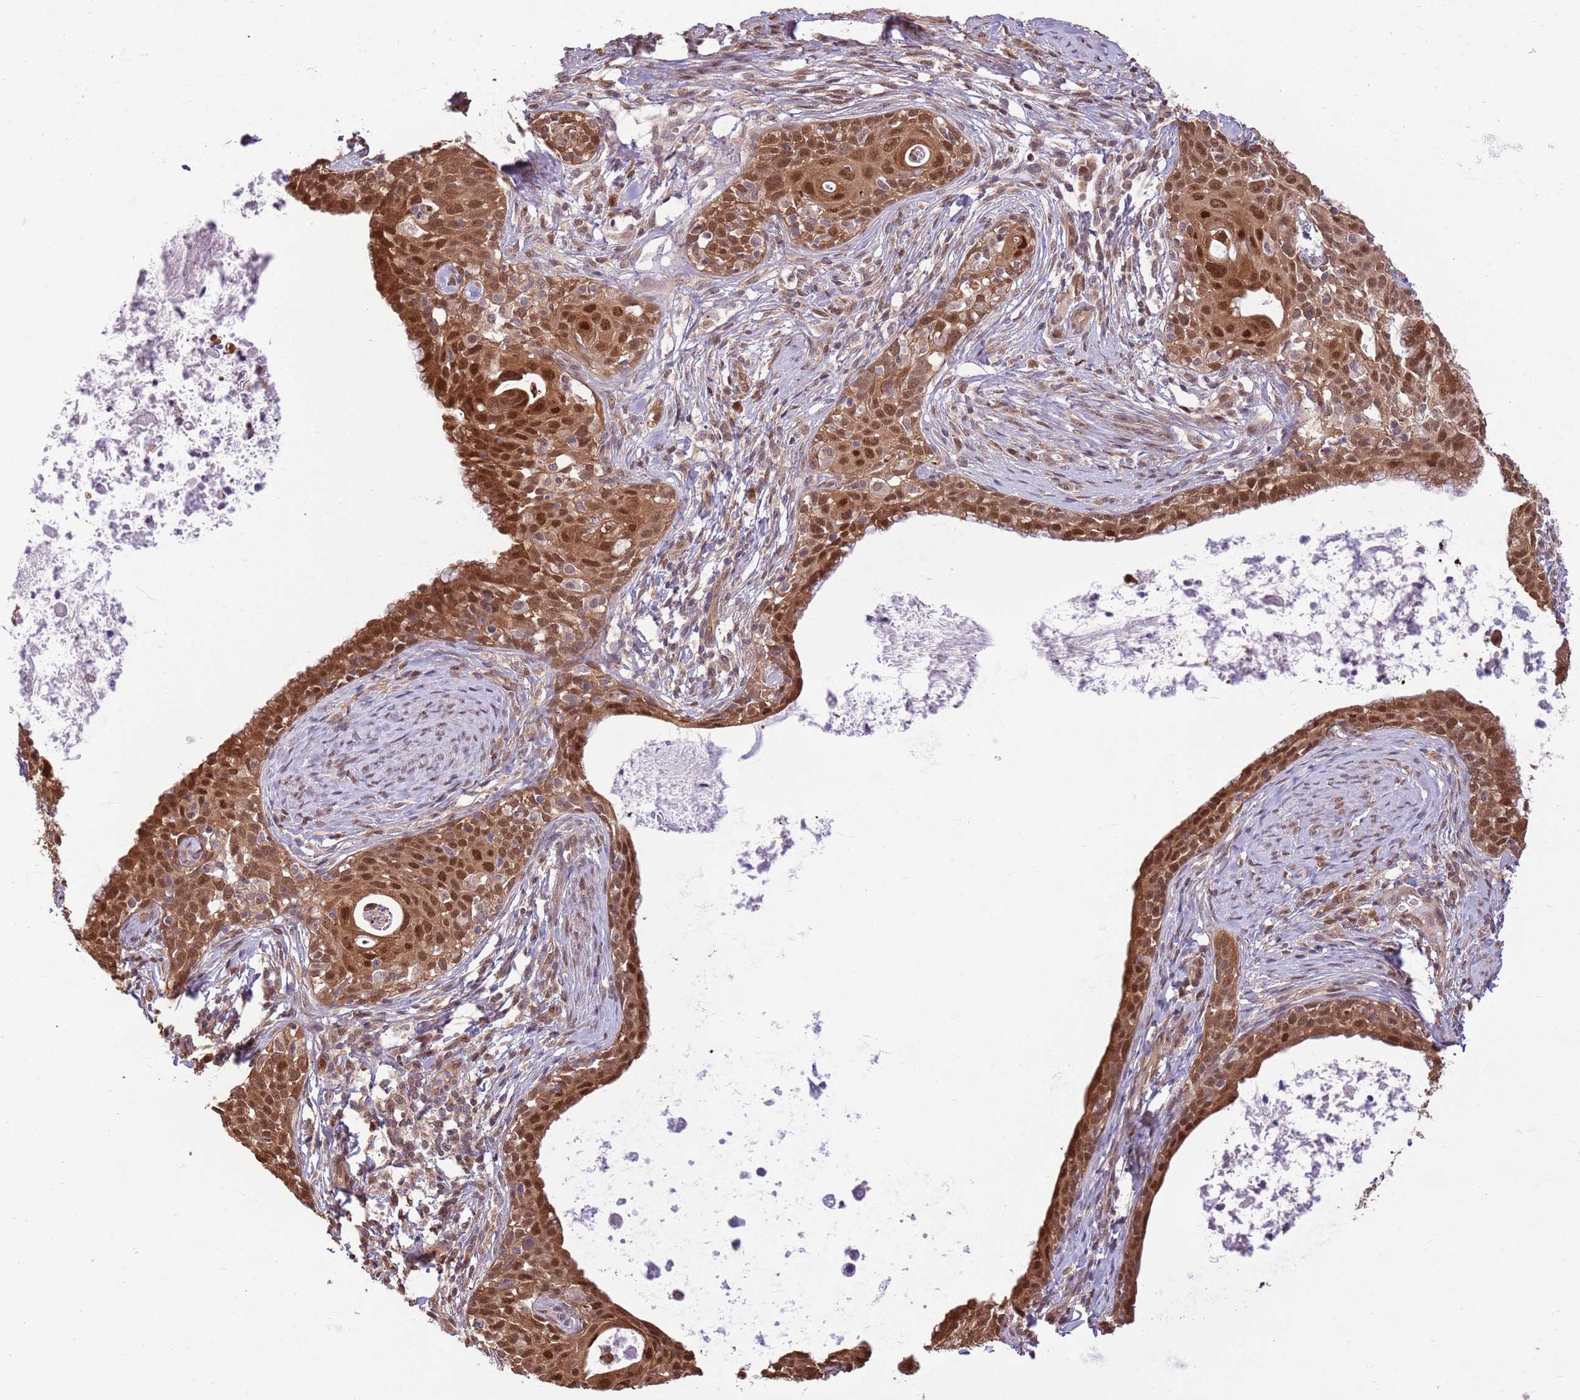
{"staining": {"intensity": "strong", "quantity": ">75%", "location": "cytoplasmic/membranous,nuclear"}, "tissue": "cervical cancer", "cell_type": "Tumor cells", "image_type": "cancer", "snomed": [{"axis": "morphology", "description": "Squamous cell carcinoma, NOS"}, {"axis": "topography", "description": "Cervix"}], "caption": "Tumor cells reveal high levels of strong cytoplasmic/membranous and nuclear staining in approximately >75% of cells in cervical cancer (squamous cell carcinoma). The staining was performed using DAB, with brown indicating positive protein expression. Nuclei are stained blue with hematoxylin.", "gene": "NSFL1C", "patient": {"sex": "female", "age": 52}}